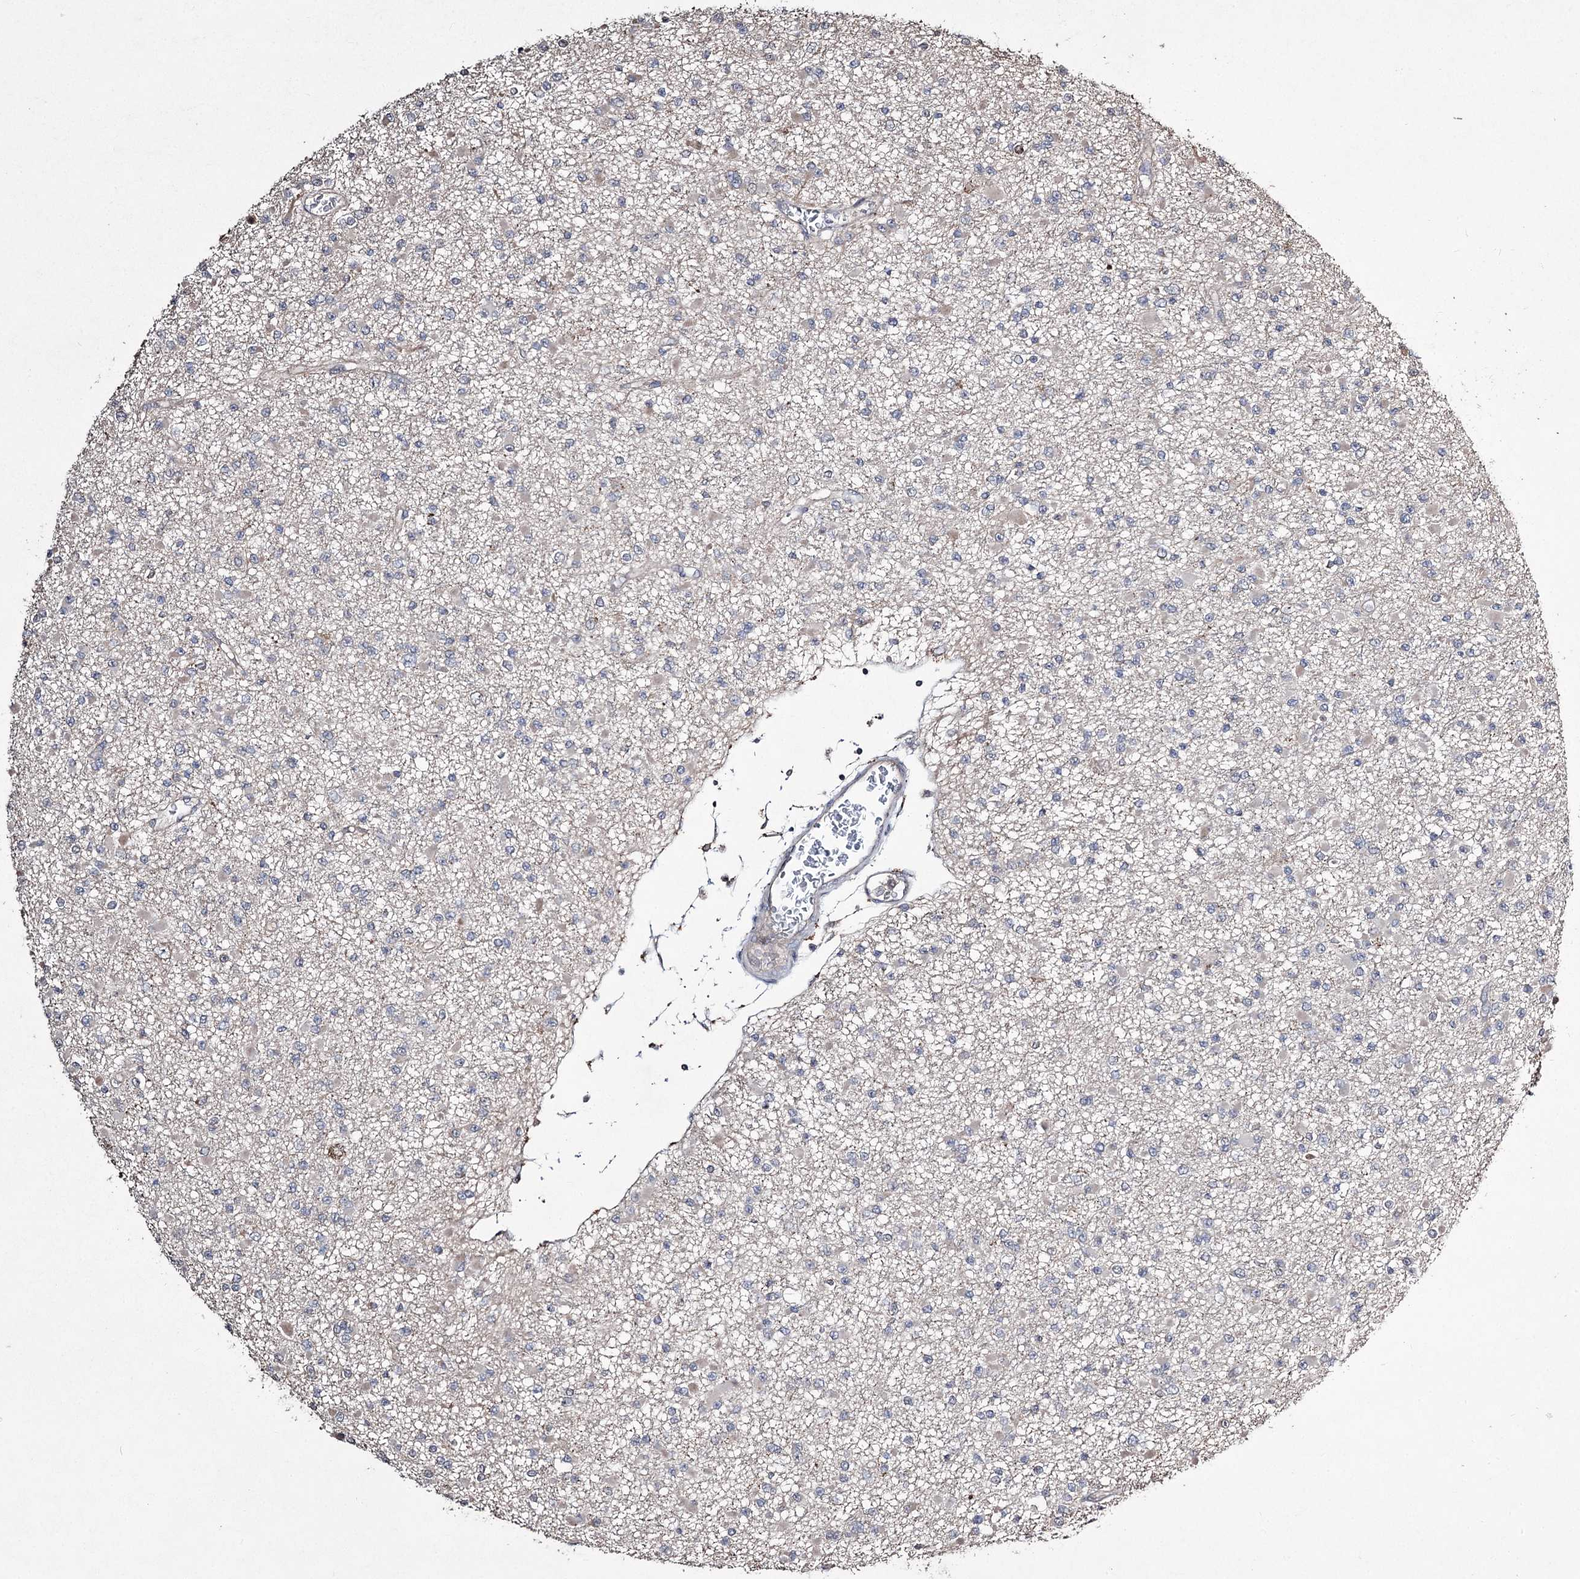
{"staining": {"intensity": "negative", "quantity": "none", "location": "none"}, "tissue": "glioma", "cell_type": "Tumor cells", "image_type": "cancer", "snomed": [{"axis": "morphology", "description": "Glioma, malignant, Low grade"}, {"axis": "topography", "description": "Brain"}], "caption": "Micrograph shows no significant protein expression in tumor cells of malignant low-grade glioma.", "gene": "CPNE8", "patient": {"sex": "female", "age": 22}}